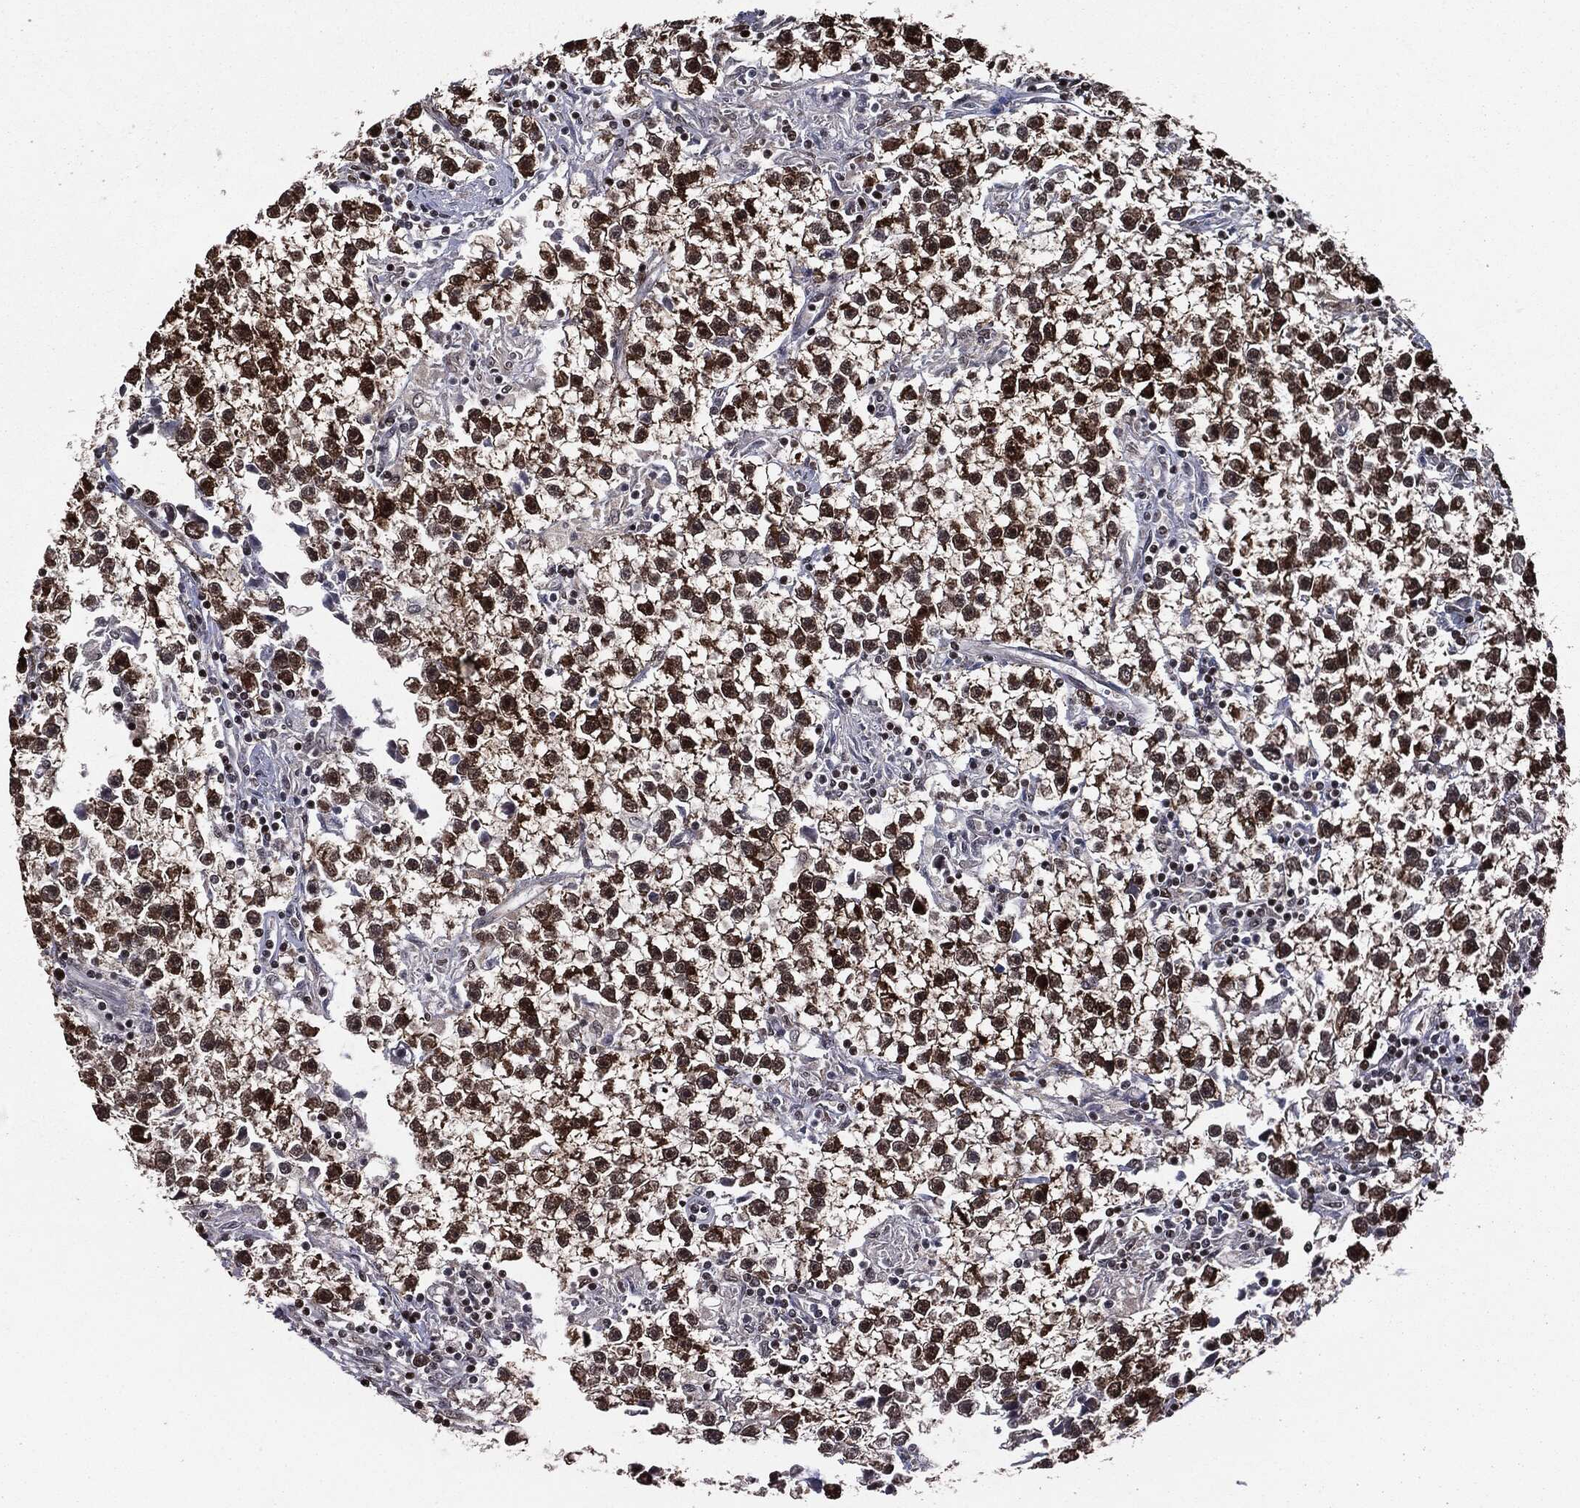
{"staining": {"intensity": "strong", "quantity": ">75%", "location": "cytoplasmic/membranous,nuclear"}, "tissue": "testis cancer", "cell_type": "Tumor cells", "image_type": "cancer", "snomed": [{"axis": "morphology", "description": "Seminoma, NOS"}, {"axis": "topography", "description": "Testis"}], "caption": "High-power microscopy captured an immunohistochemistry micrograph of testis seminoma, revealing strong cytoplasmic/membranous and nuclear positivity in about >75% of tumor cells.", "gene": "CHCHD2", "patient": {"sex": "male", "age": 59}}